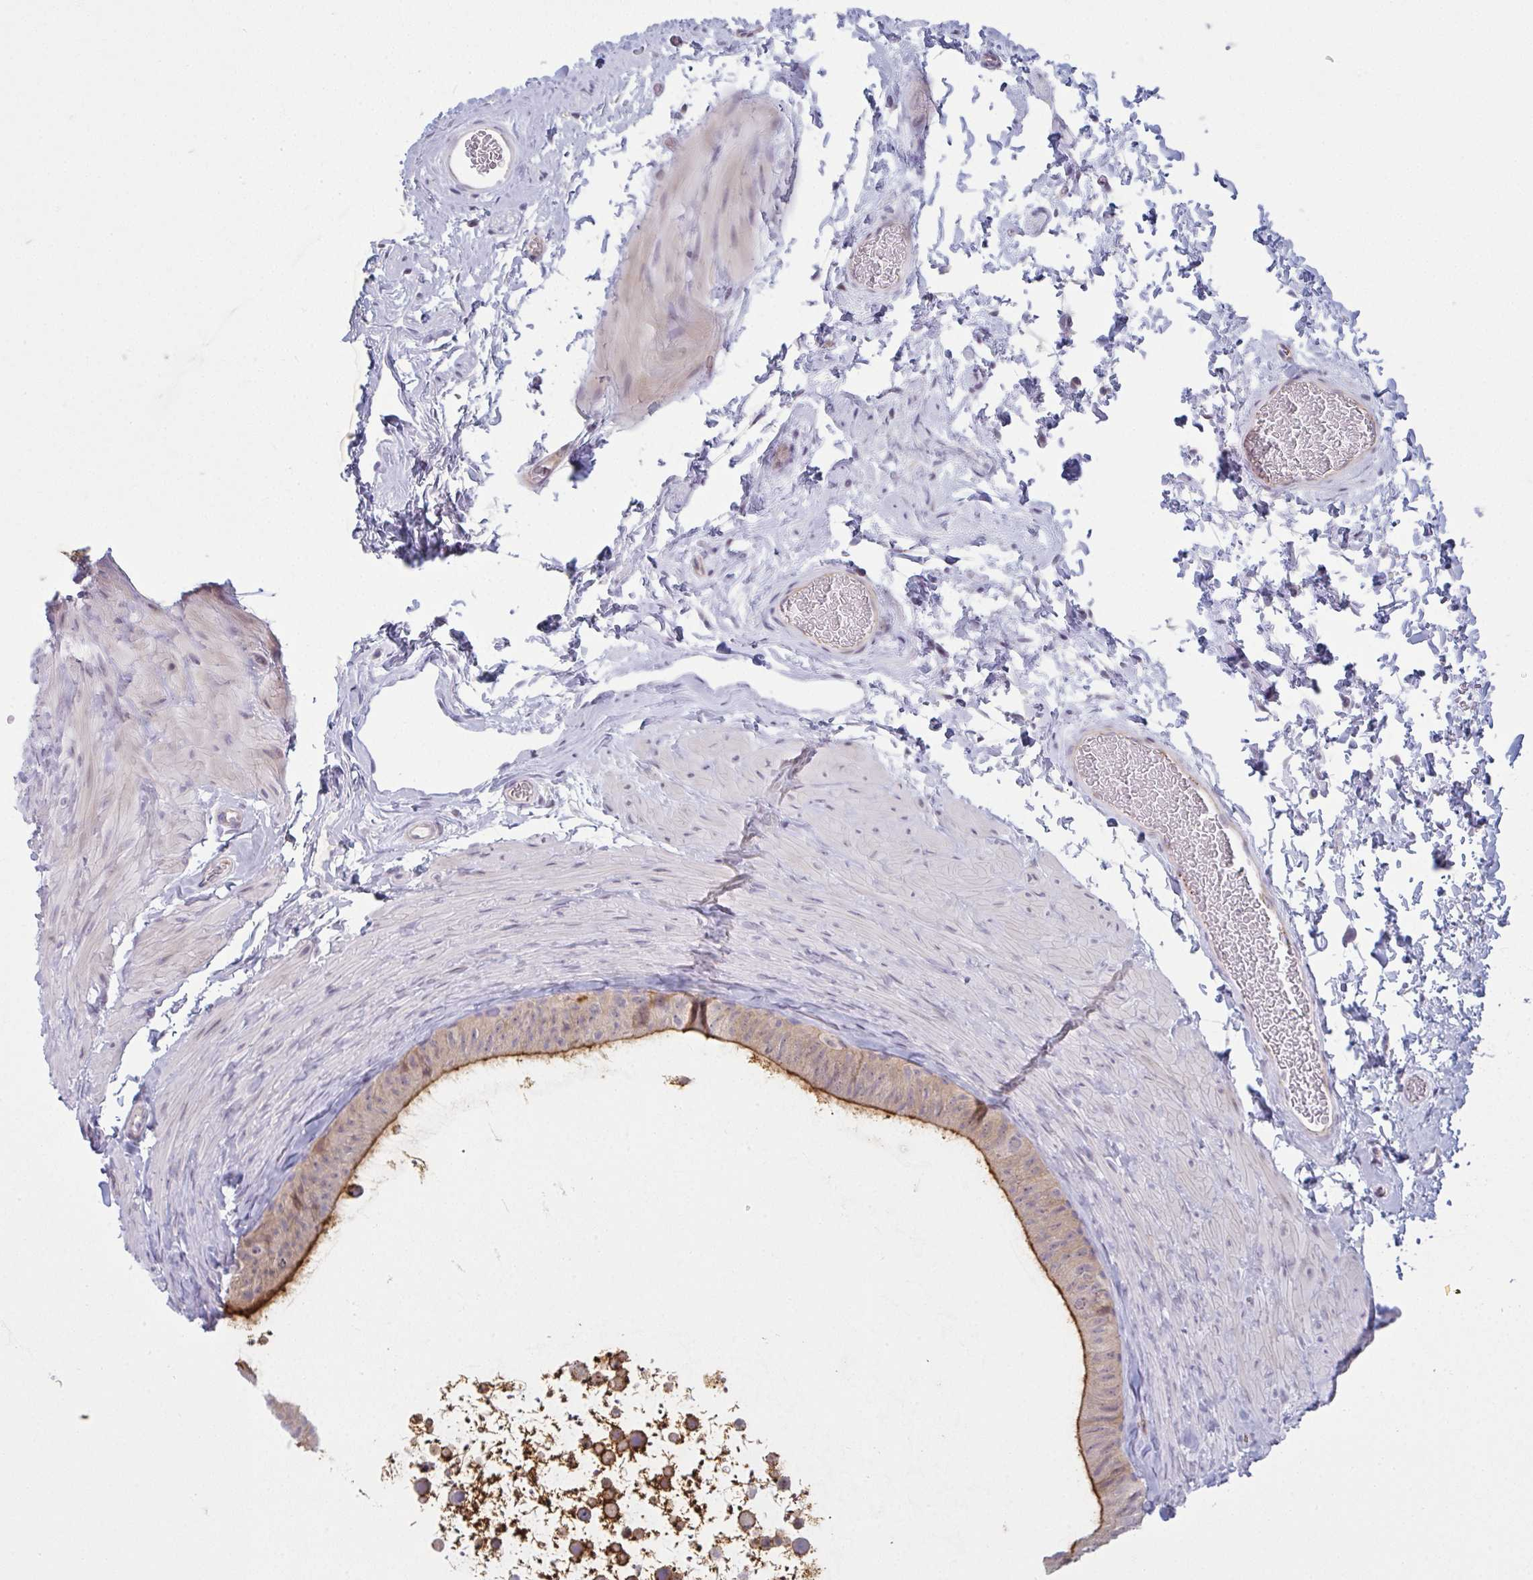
{"staining": {"intensity": "moderate", "quantity": ">75%", "location": "cytoplasmic/membranous"}, "tissue": "epididymis", "cell_type": "Glandular cells", "image_type": "normal", "snomed": [{"axis": "morphology", "description": "Normal tissue, NOS"}, {"axis": "topography", "description": "Epididymis, spermatic cord, NOS"}, {"axis": "topography", "description": "Epididymis"}], "caption": "DAB (3,3'-diaminobenzidine) immunohistochemical staining of normal human epididymis demonstrates moderate cytoplasmic/membranous protein staining in approximately >75% of glandular cells.", "gene": "CD80", "patient": {"sex": "male", "age": 31}}